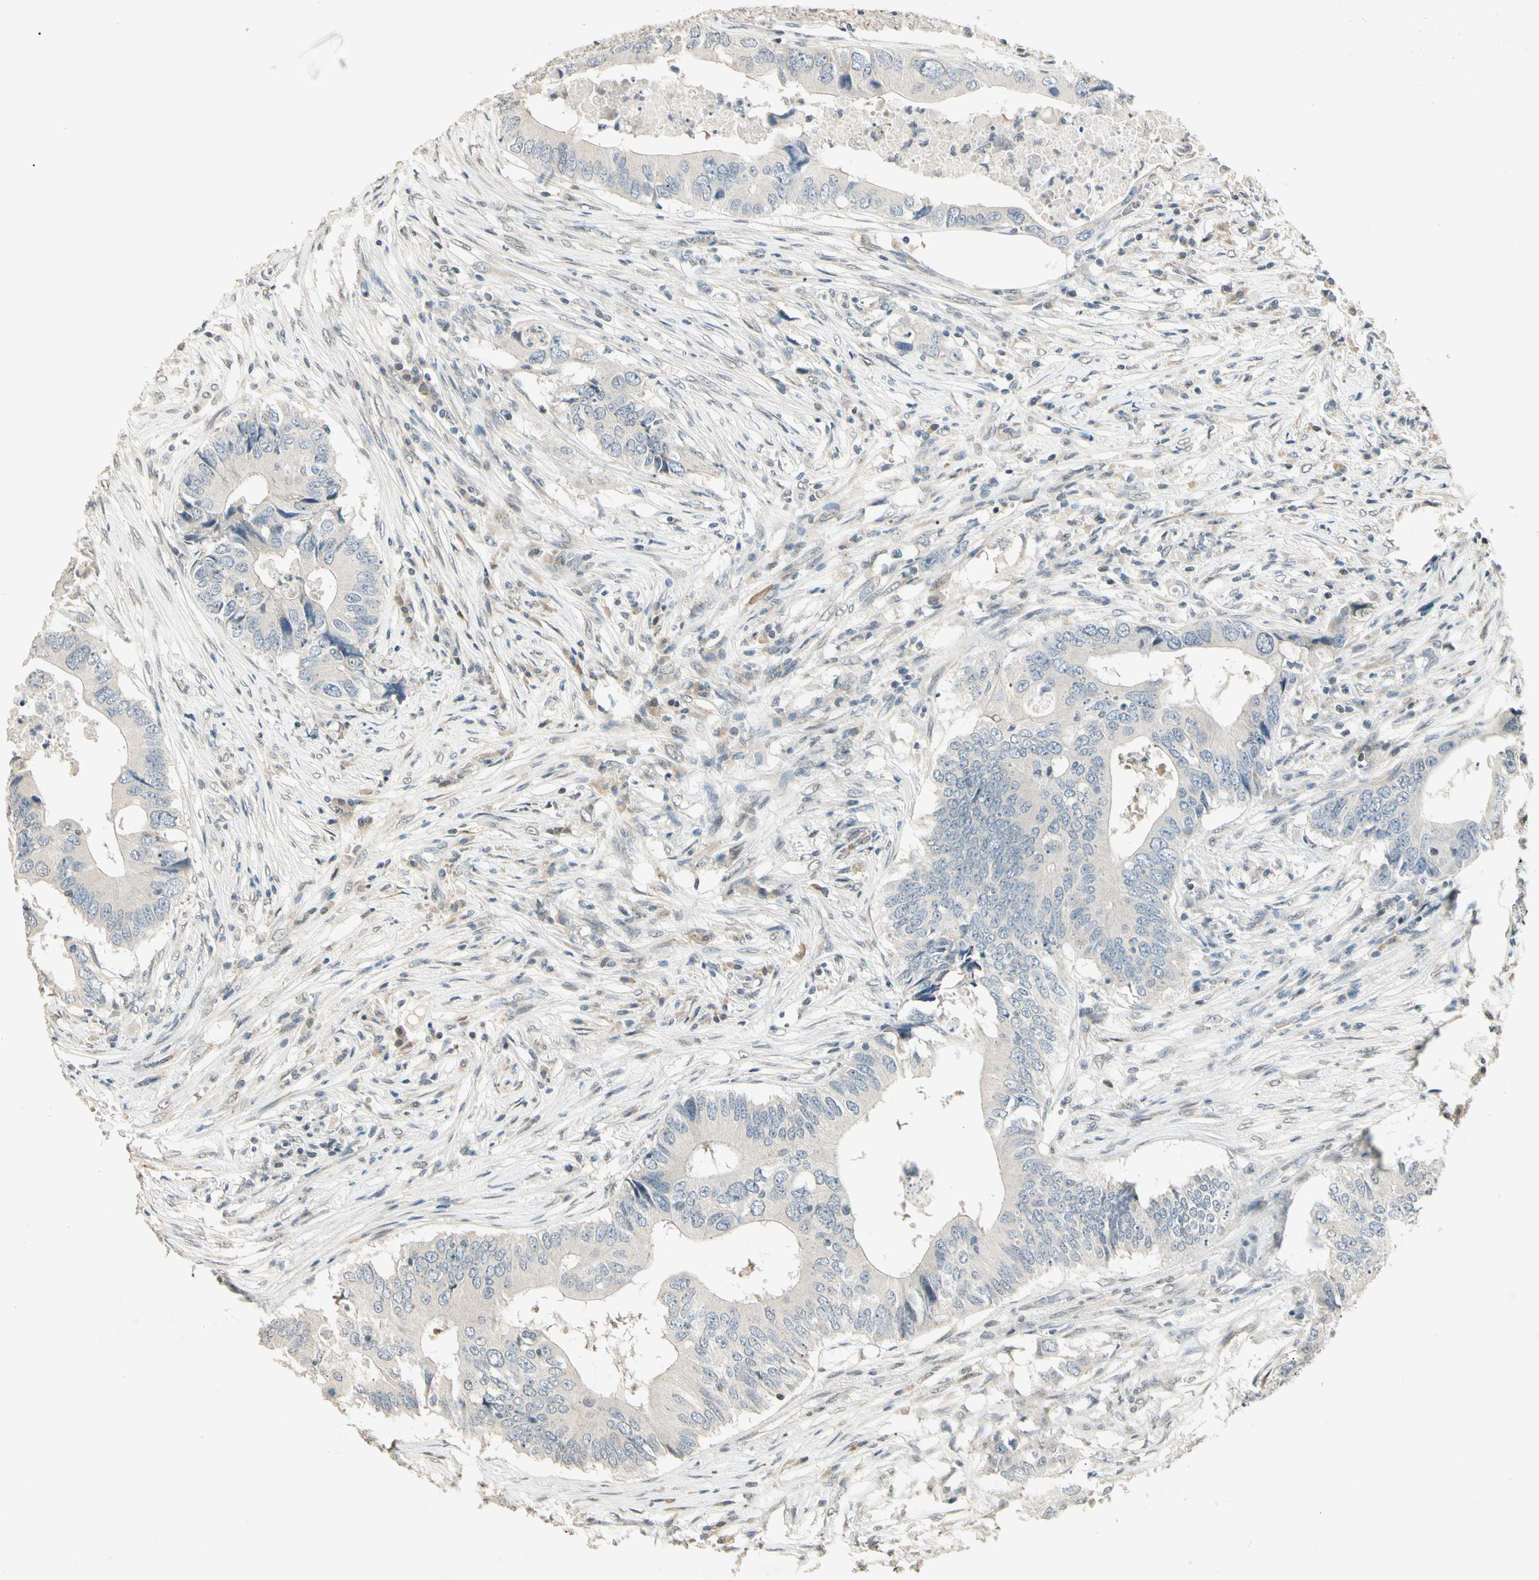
{"staining": {"intensity": "negative", "quantity": "none", "location": "none"}, "tissue": "colorectal cancer", "cell_type": "Tumor cells", "image_type": "cancer", "snomed": [{"axis": "morphology", "description": "Adenocarcinoma, NOS"}, {"axis": "topography", "description": "Colon"}], "caption": "Human adenocarcinoma (colorectal) stained for a protein using immunohistochemistry shows no expression in tumor cells.", "gene": "ZBTB4", "patient": {"sex": "male", "age": 71}}